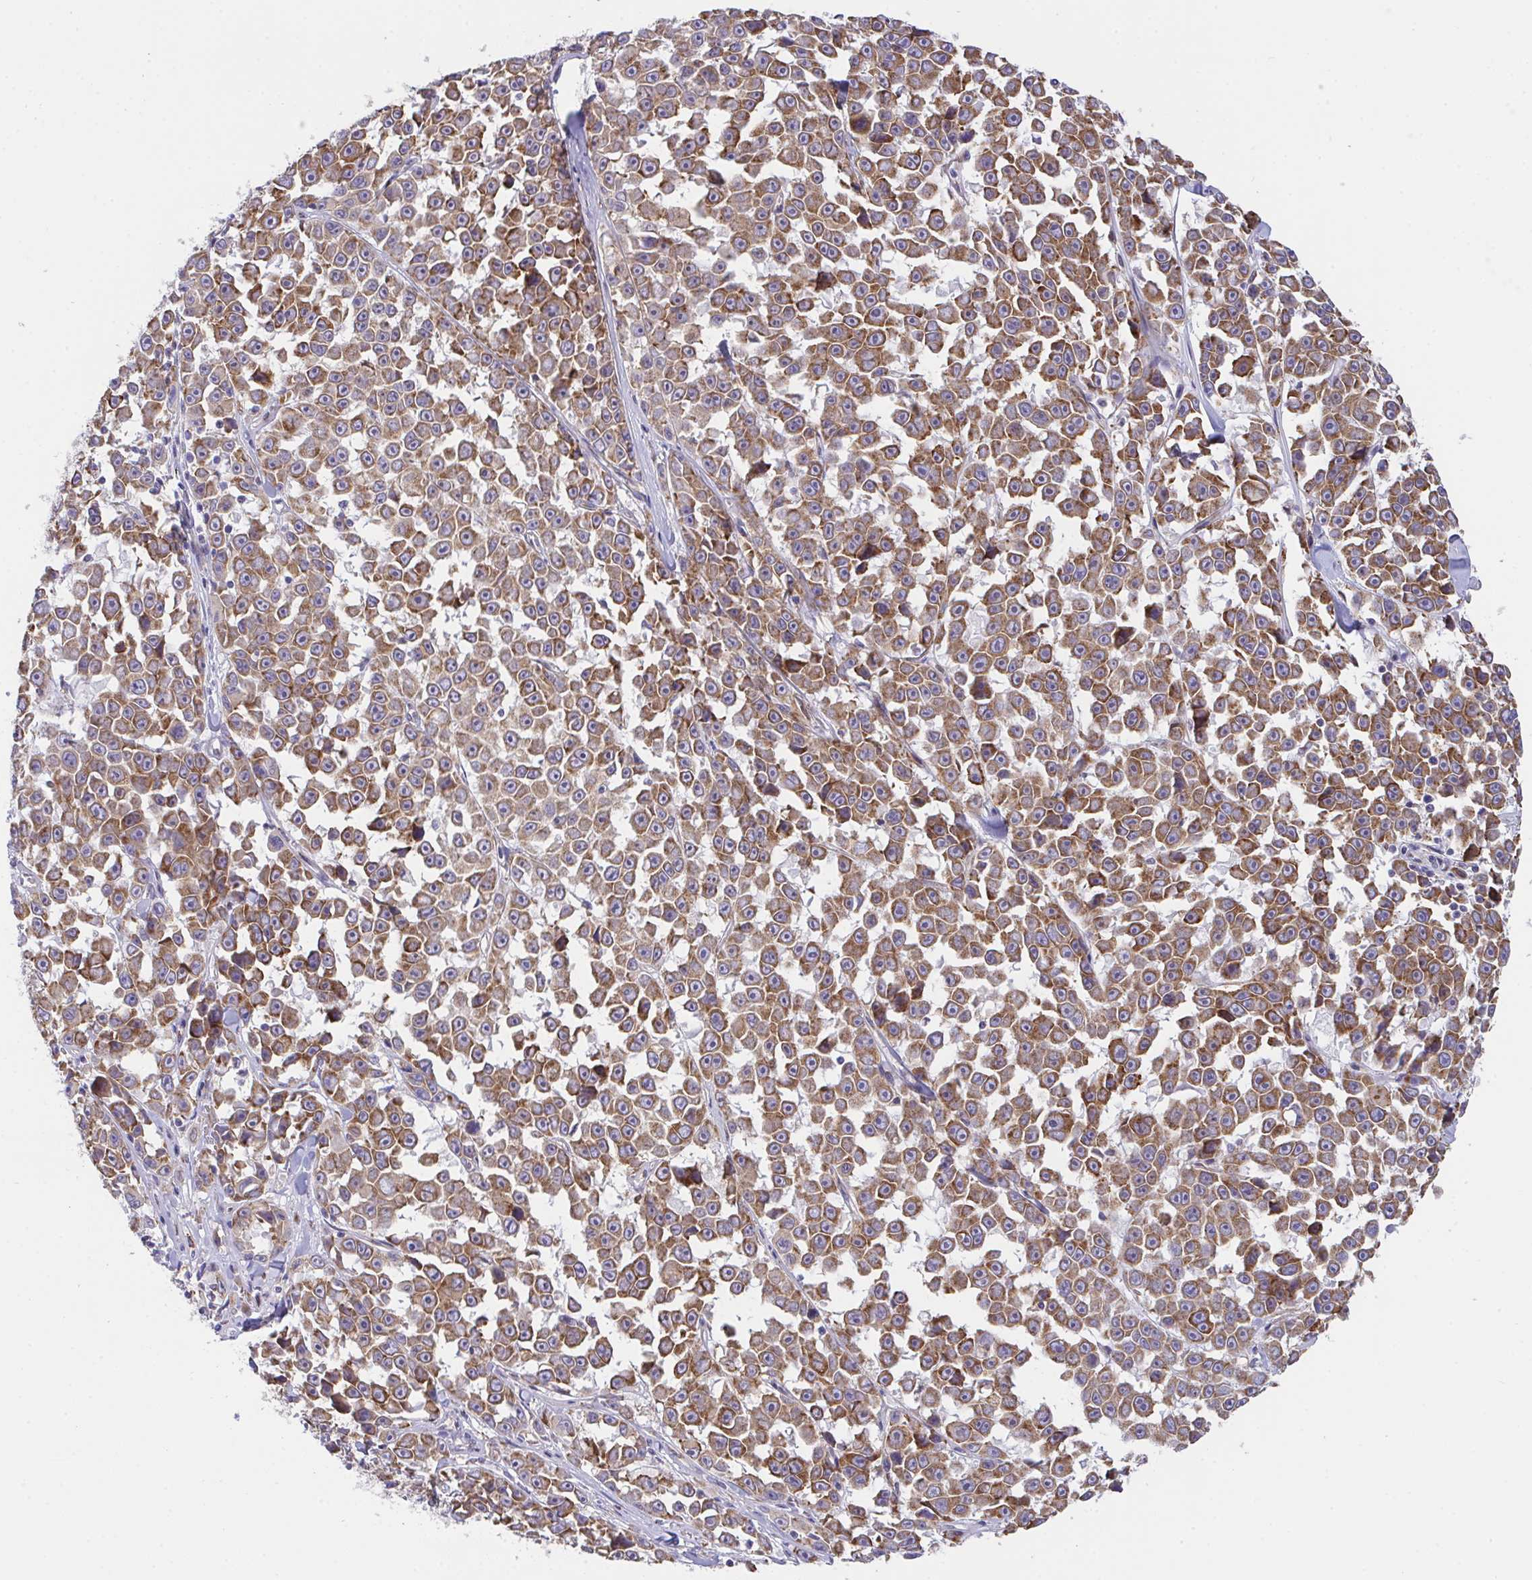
{"staining": {"intensity": "moderate", "quantity": ">75%", "location": "cytoplasmic/membranous"}, "tissue": "melanoma", "cell_type": "Tumor cells", "image_type": "cancer", "snomed": [{"axis": "morphology", "description": "Malignant melanoma, NOS"}, {"axis": "topography", "description": "Skin"}], "caption": "The histopathology image reveals immunohistochemical staining of melanoma. There is moderate cytoplasmic/membranous staining is appreciated in about >75% of tumor cells. (DAB IHC with brightfield microscopy, high magnification).", "gene": "MIA3", "patient": {"sex": "female", "age": 66}}